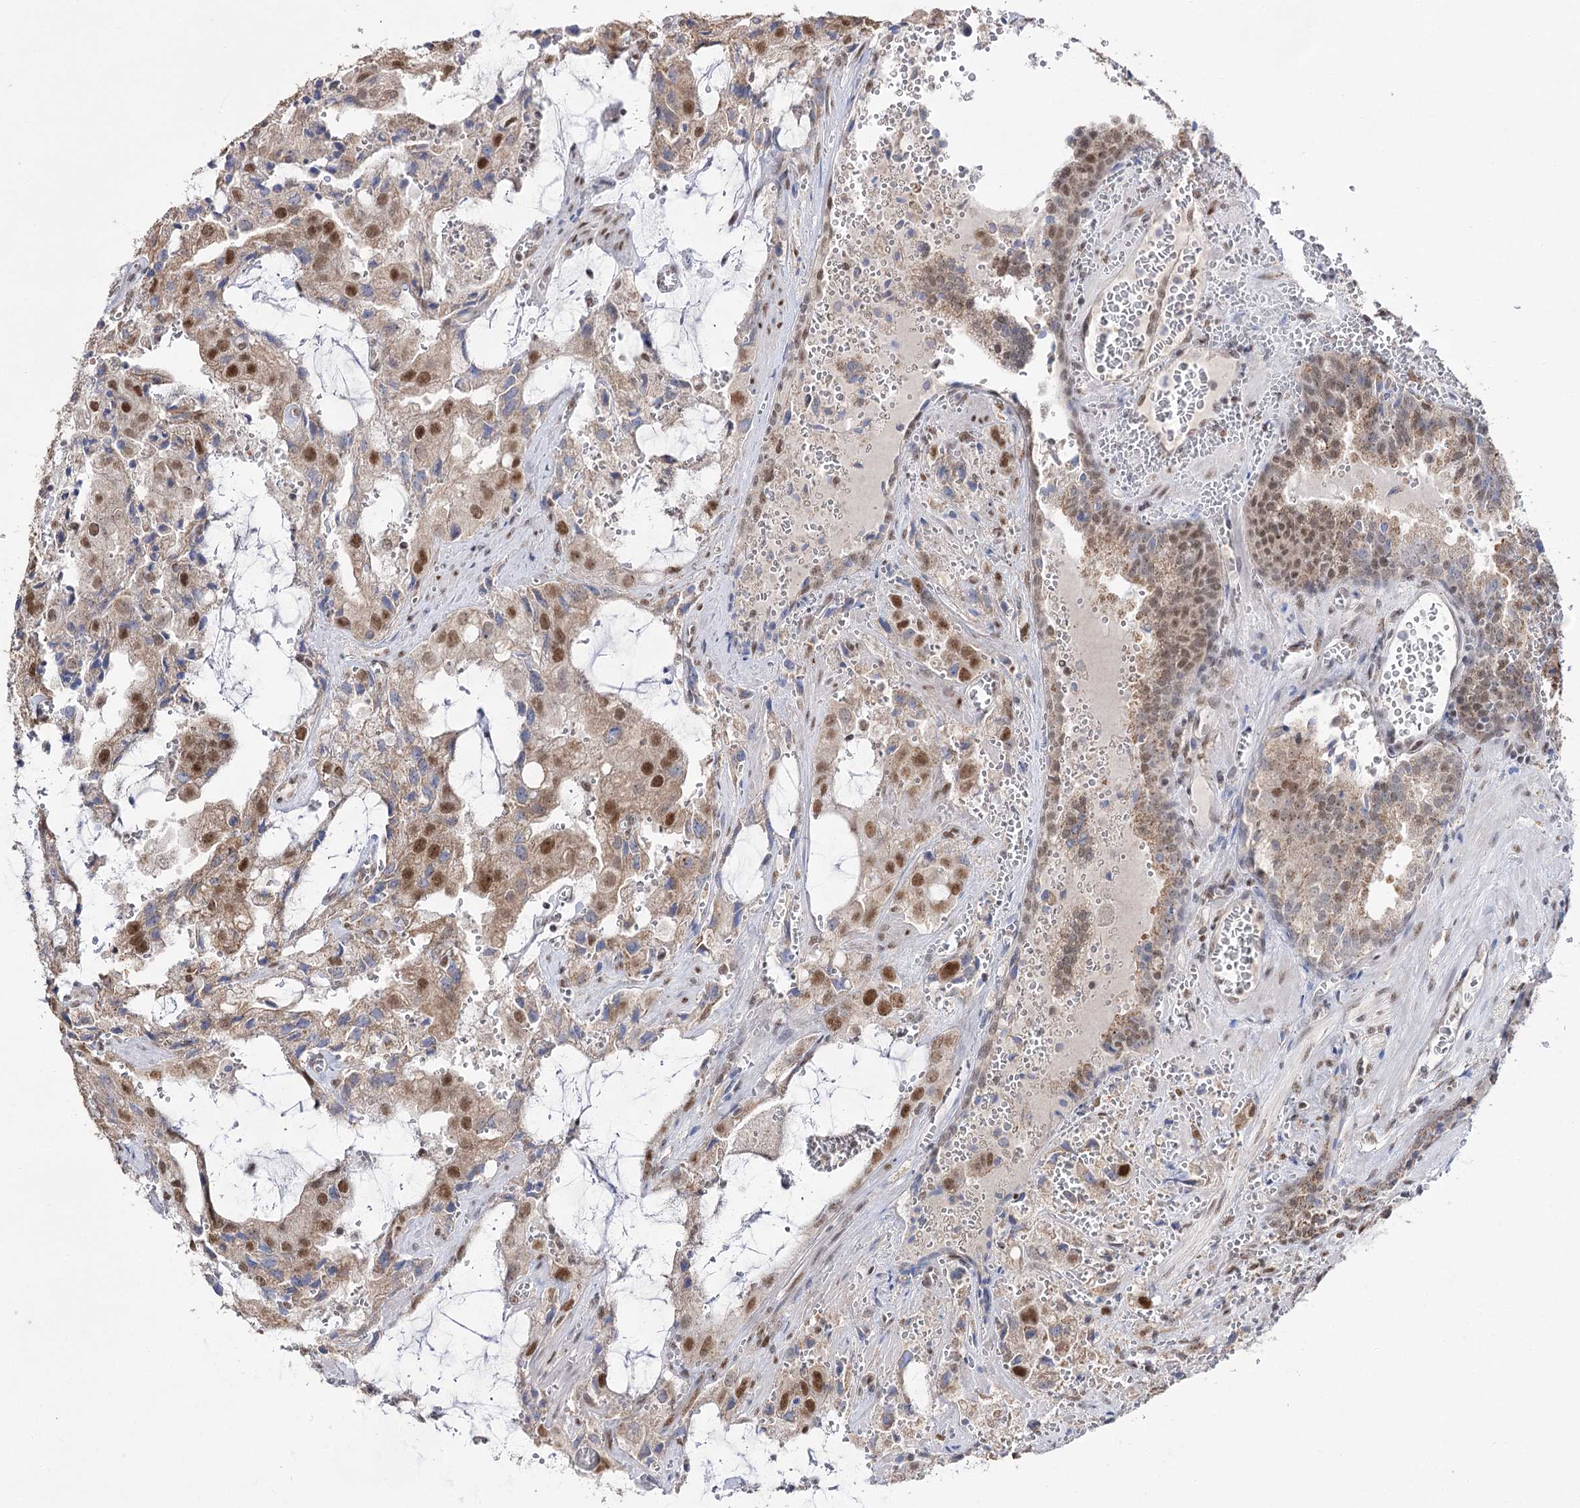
{"staining": {"intensity": "moderate", "quantity": "25%-75%", "location": "nuclear"}, "tissue": "prostate cancer", "cell_type": "Tumor cells", "image_type": "cancer", "snomed": [{"axis": "morphology", "description": "Adenocarcinoma, High grade"}, {"axis": "topography", "description": "Prostate"}], "caption": "Immunohistochemistry (DAB) staining of human prostate cancer (high-grade adenocarcinoma) shows moderate nuclear protein positivity in about 25%-75% of tumor cells.", "gene": "VGLL4", "patient": {"sex": "male", "age": 68}}